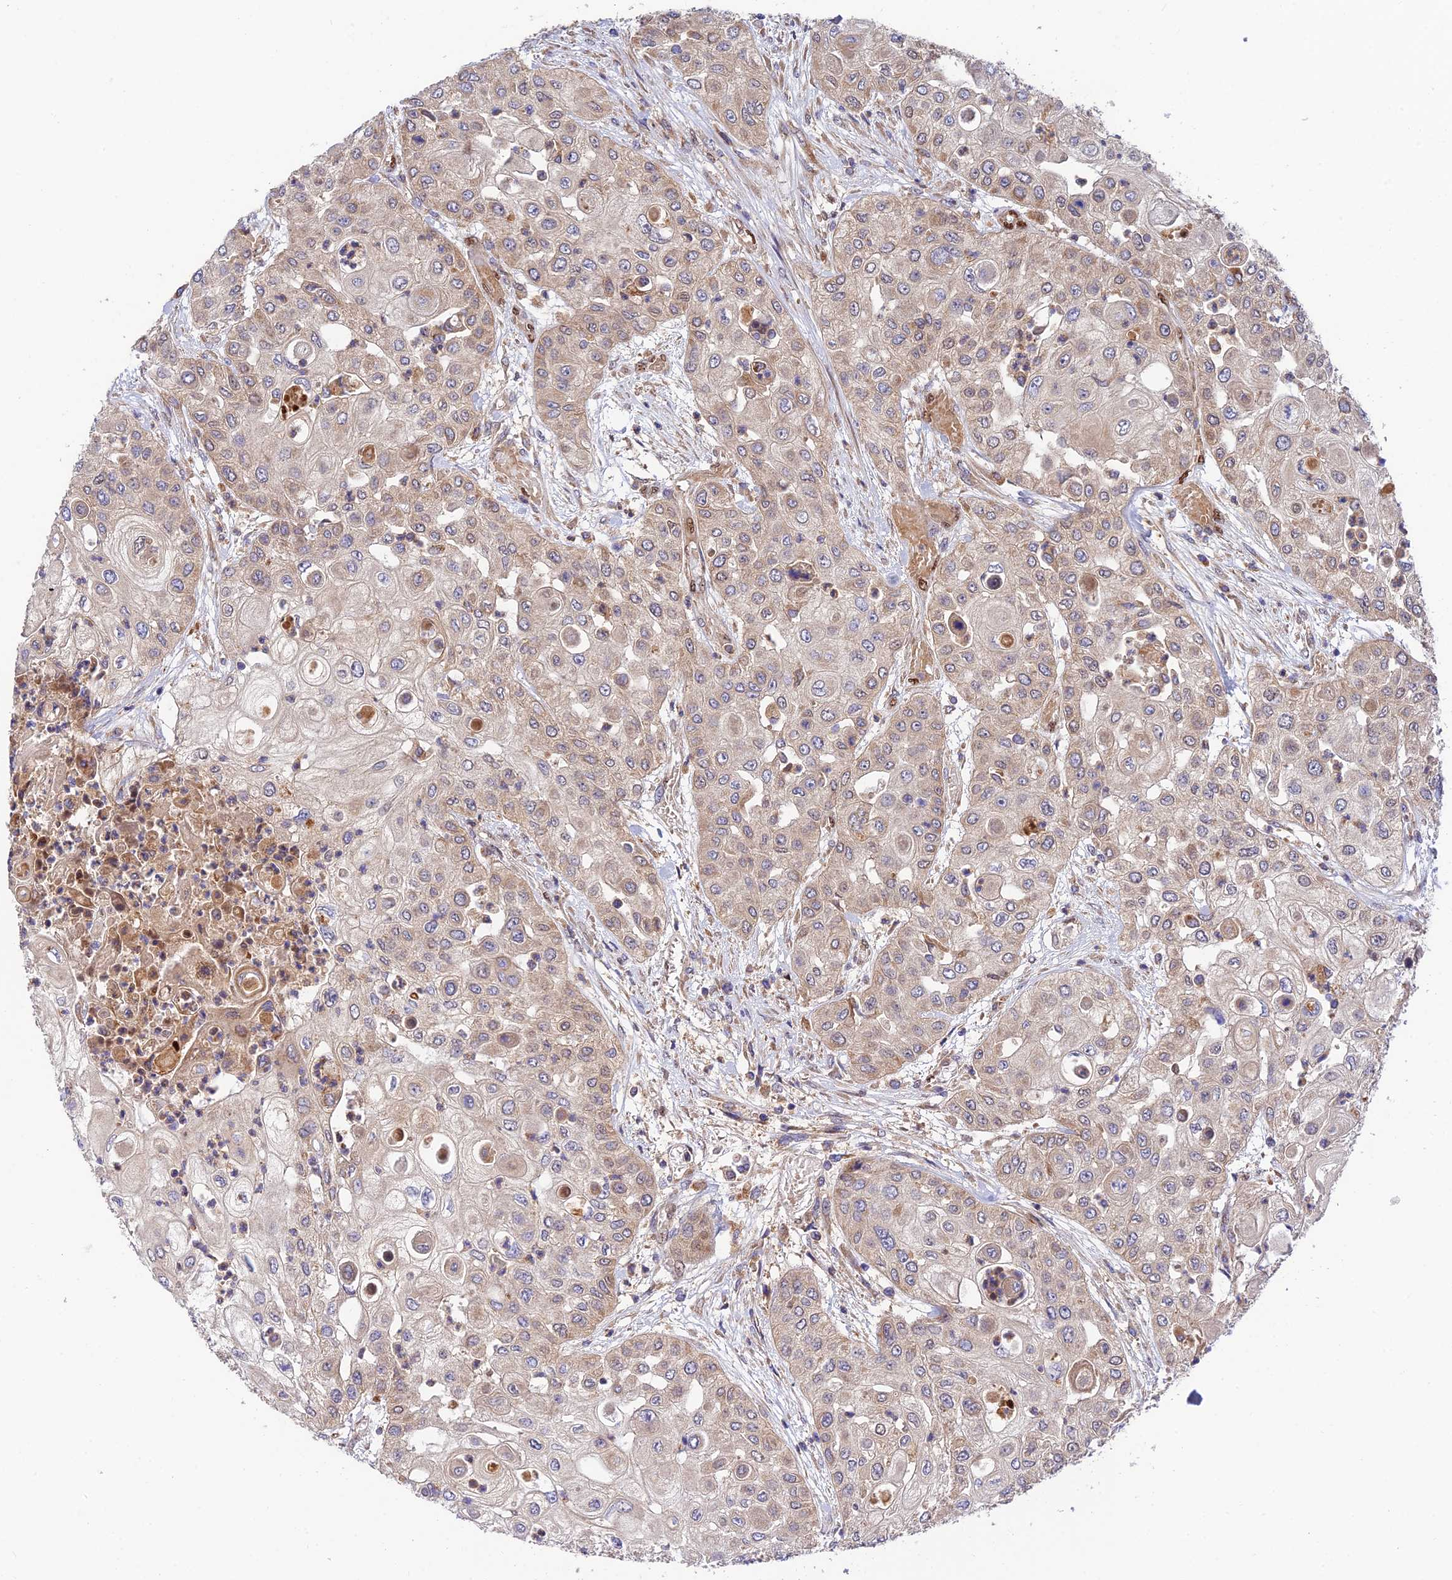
{"staining": {"intensity": "weak", "quantity": ">75%", "location": "cytoplasmic/membranous"}, "tissue": "urothelial cancer", "cell_type": "Tumor cells", "image_type": "cancer", "snomed": [{"axis": "morphology", "description": "Urothelial carcinoma, High grade"}, {"axis": "topography", "description": "Urinary bladder"}], "caption": "Protein expression by immunohistochemistry demonstrates weak cytoplasmic/membranous positivity in about >75% of tumor cells in urothelial carcinoma (high-grade).", "gene": "PODNL1", "patient": {"sex": "female", "age": 79}}